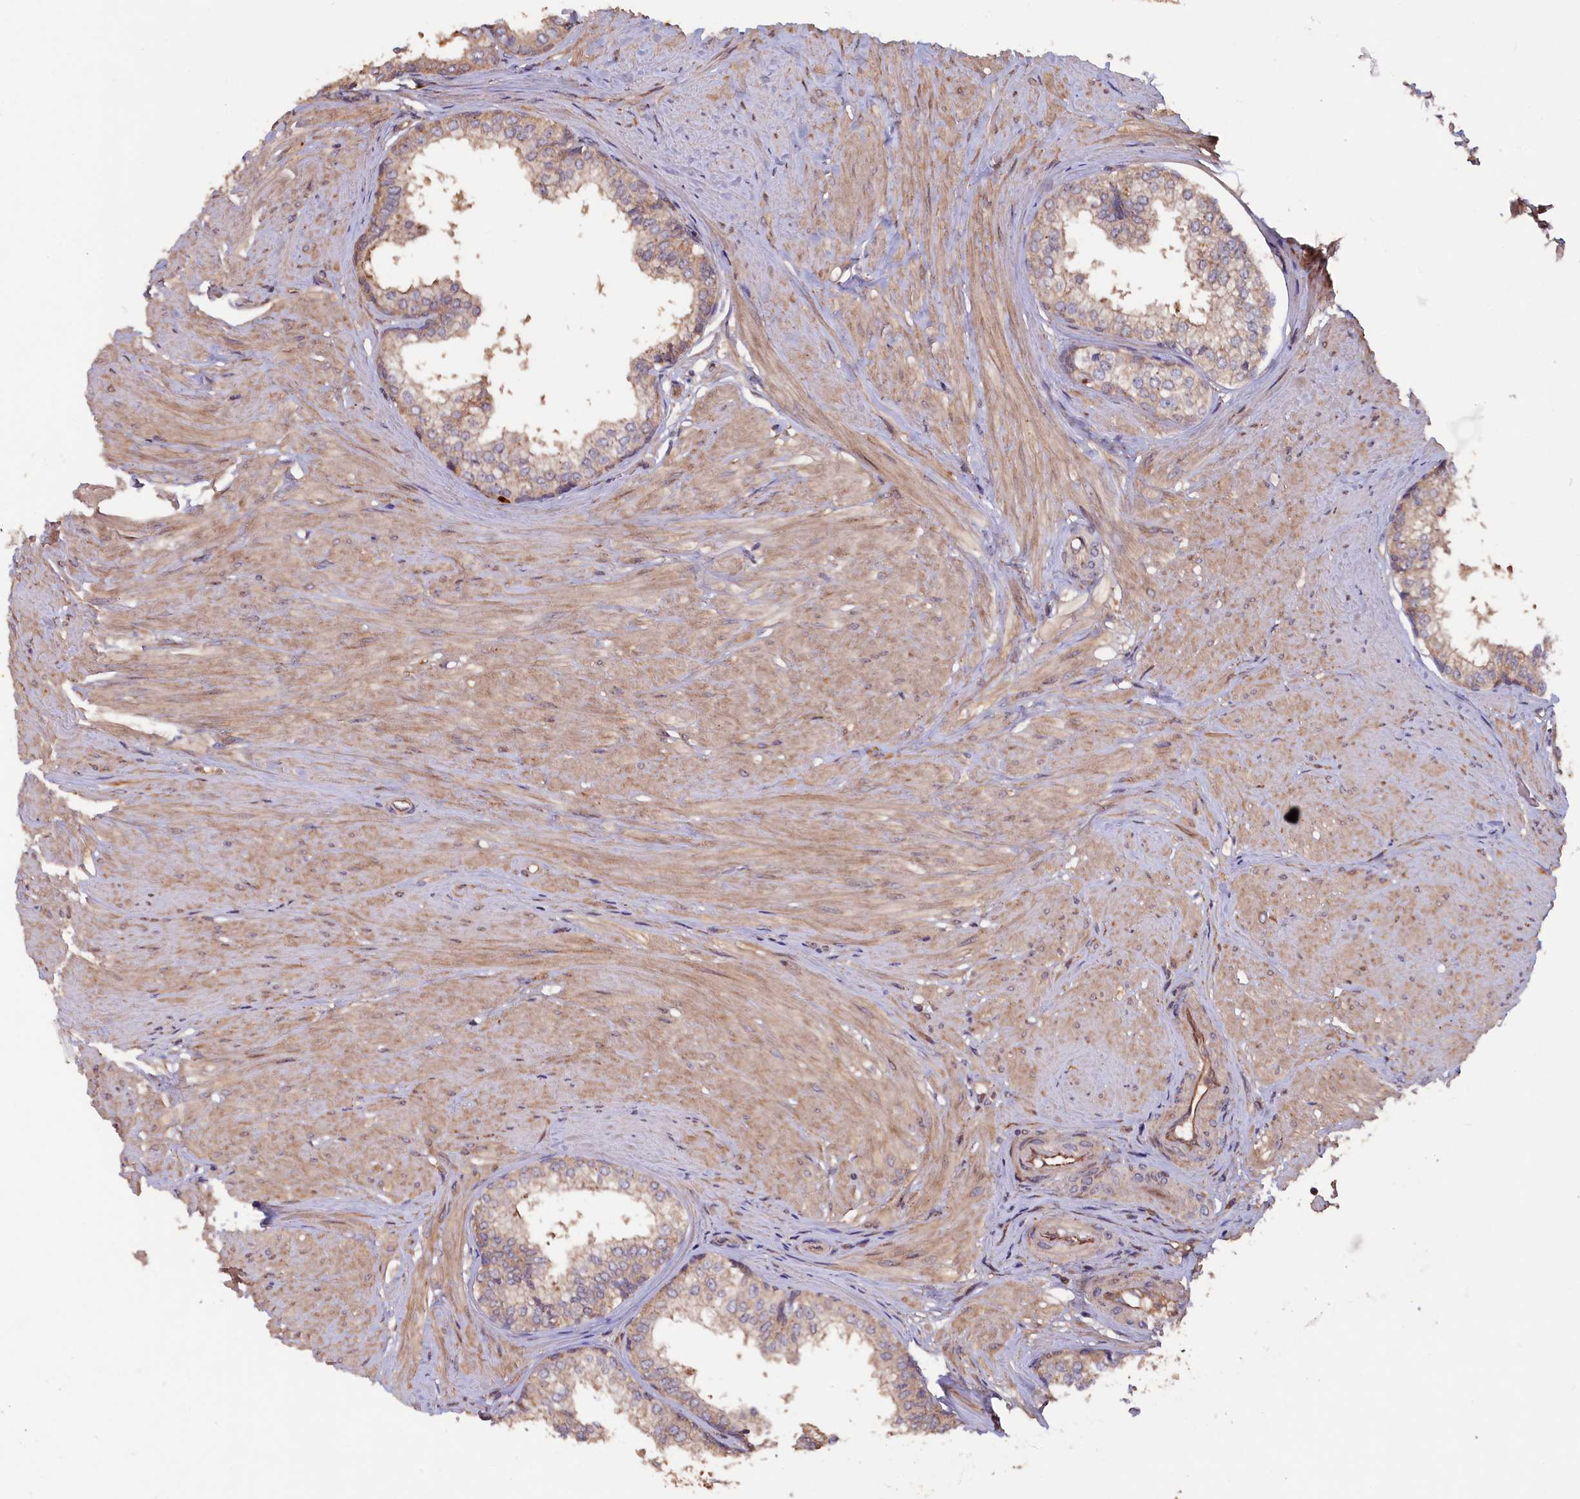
{"staining": {"intensity": "weak", "quantity": "25%-75%", "location": "cytoplasmic/membranous"}, "tissue": "prostate", "cell_type": "Glandular cells", "image_type": "normal", "snomed": [{"axis": "morphology", "description": "Normal tissue, NOS"}, {"axis": "topography", "description": "Prostate"}], "caption": "Immunohistochemical staining of benign prostate displays 25%-75% levels of weak cytoplasmic/membranous protein positivity in about 25%-75% of glandular cells.", "gene": "GREB1L", "patient": {"sex": "male", "age": 48}}